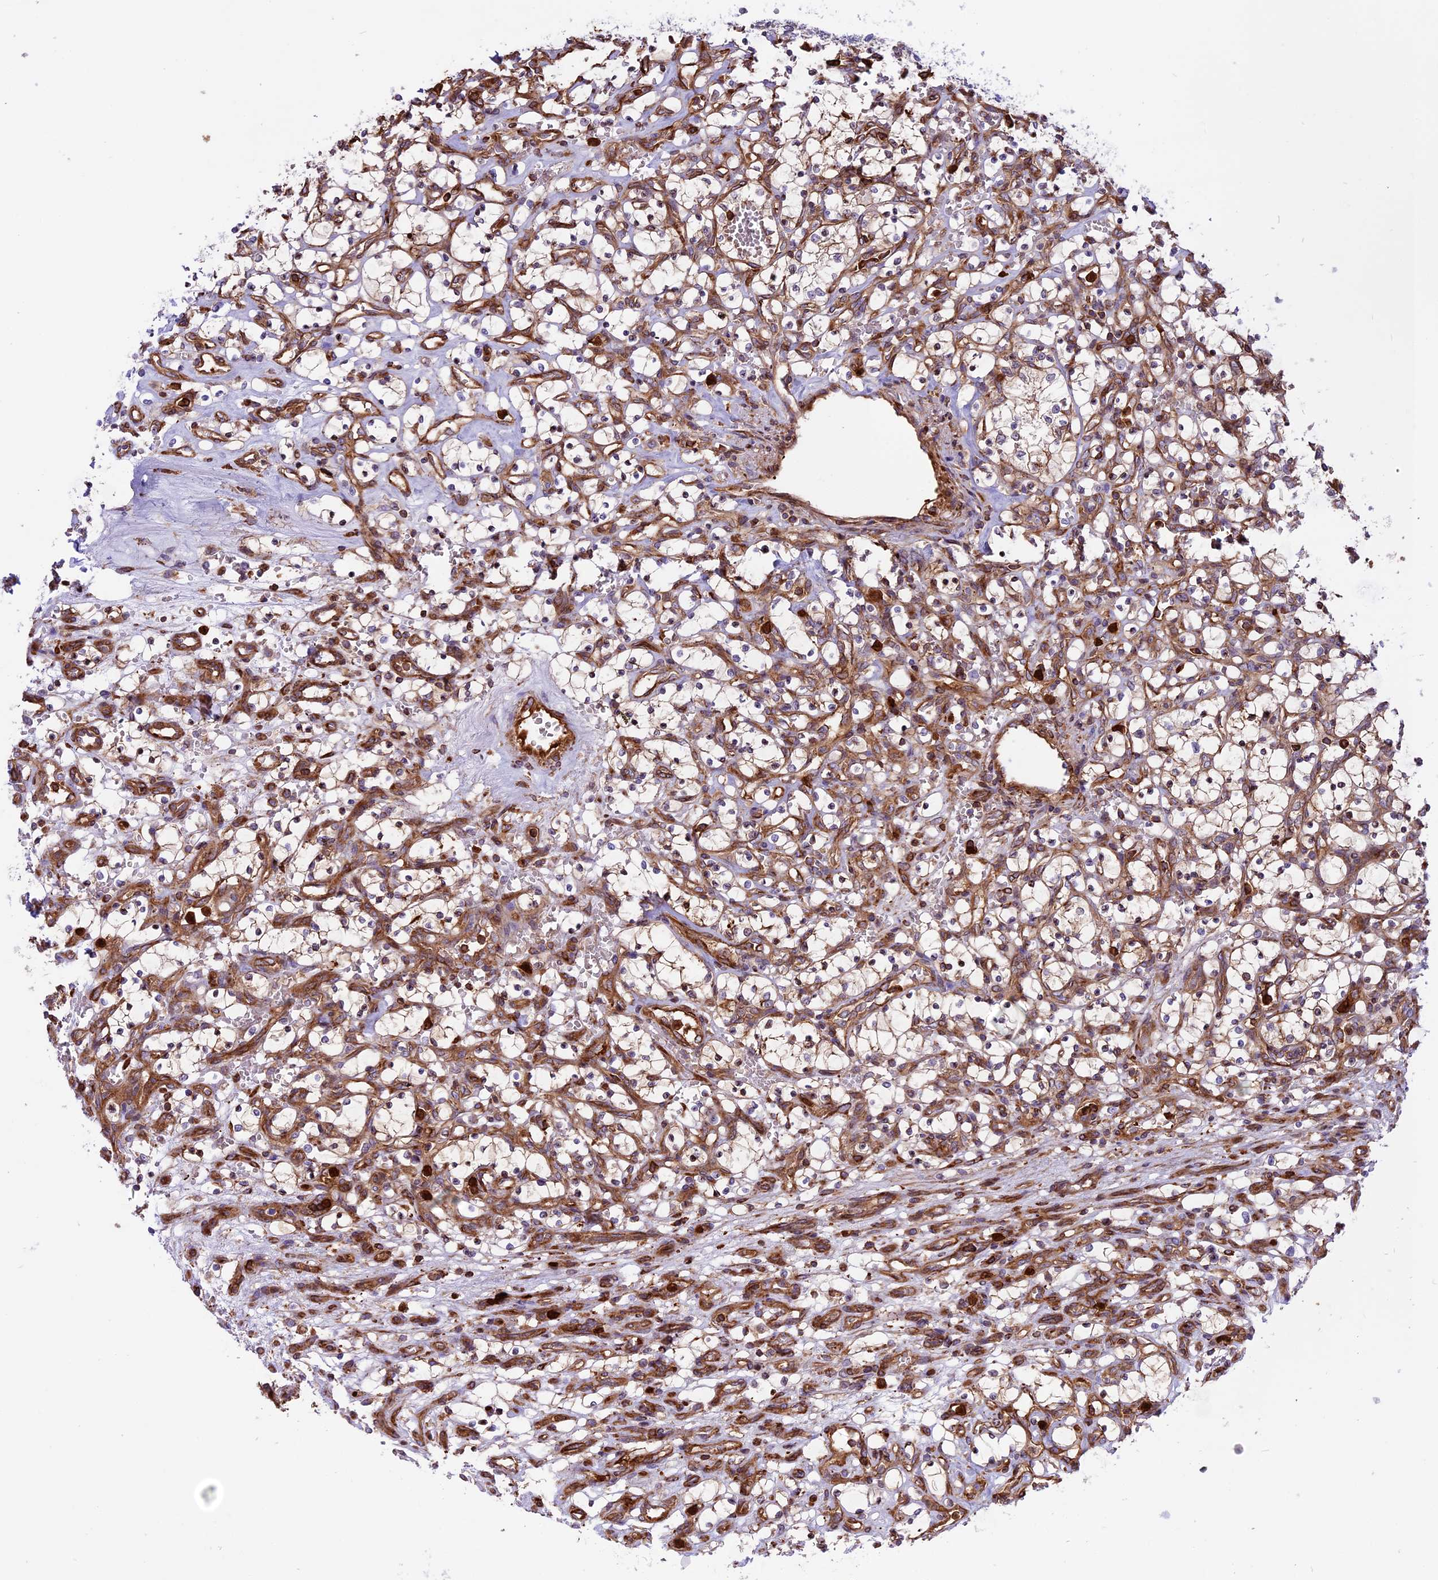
{"staining": {"intensity": "negative", "quantity": "none", "location": "none"}, "tissue": "renal cancer", "cell_type": "Tumor cells", "image_type": "cancer", "snomed": [{"axis": "morphology", "description": "Adenocarcinoma, NOS"}, {"axis": "topography", "description": "Kidney"}], "caption": "The histopathology image reveals no significant expression in tumor cells of adenocarcinoma (renal).", "gene": "CD99L2", "patient": {"sex": "female", "age": 69}}